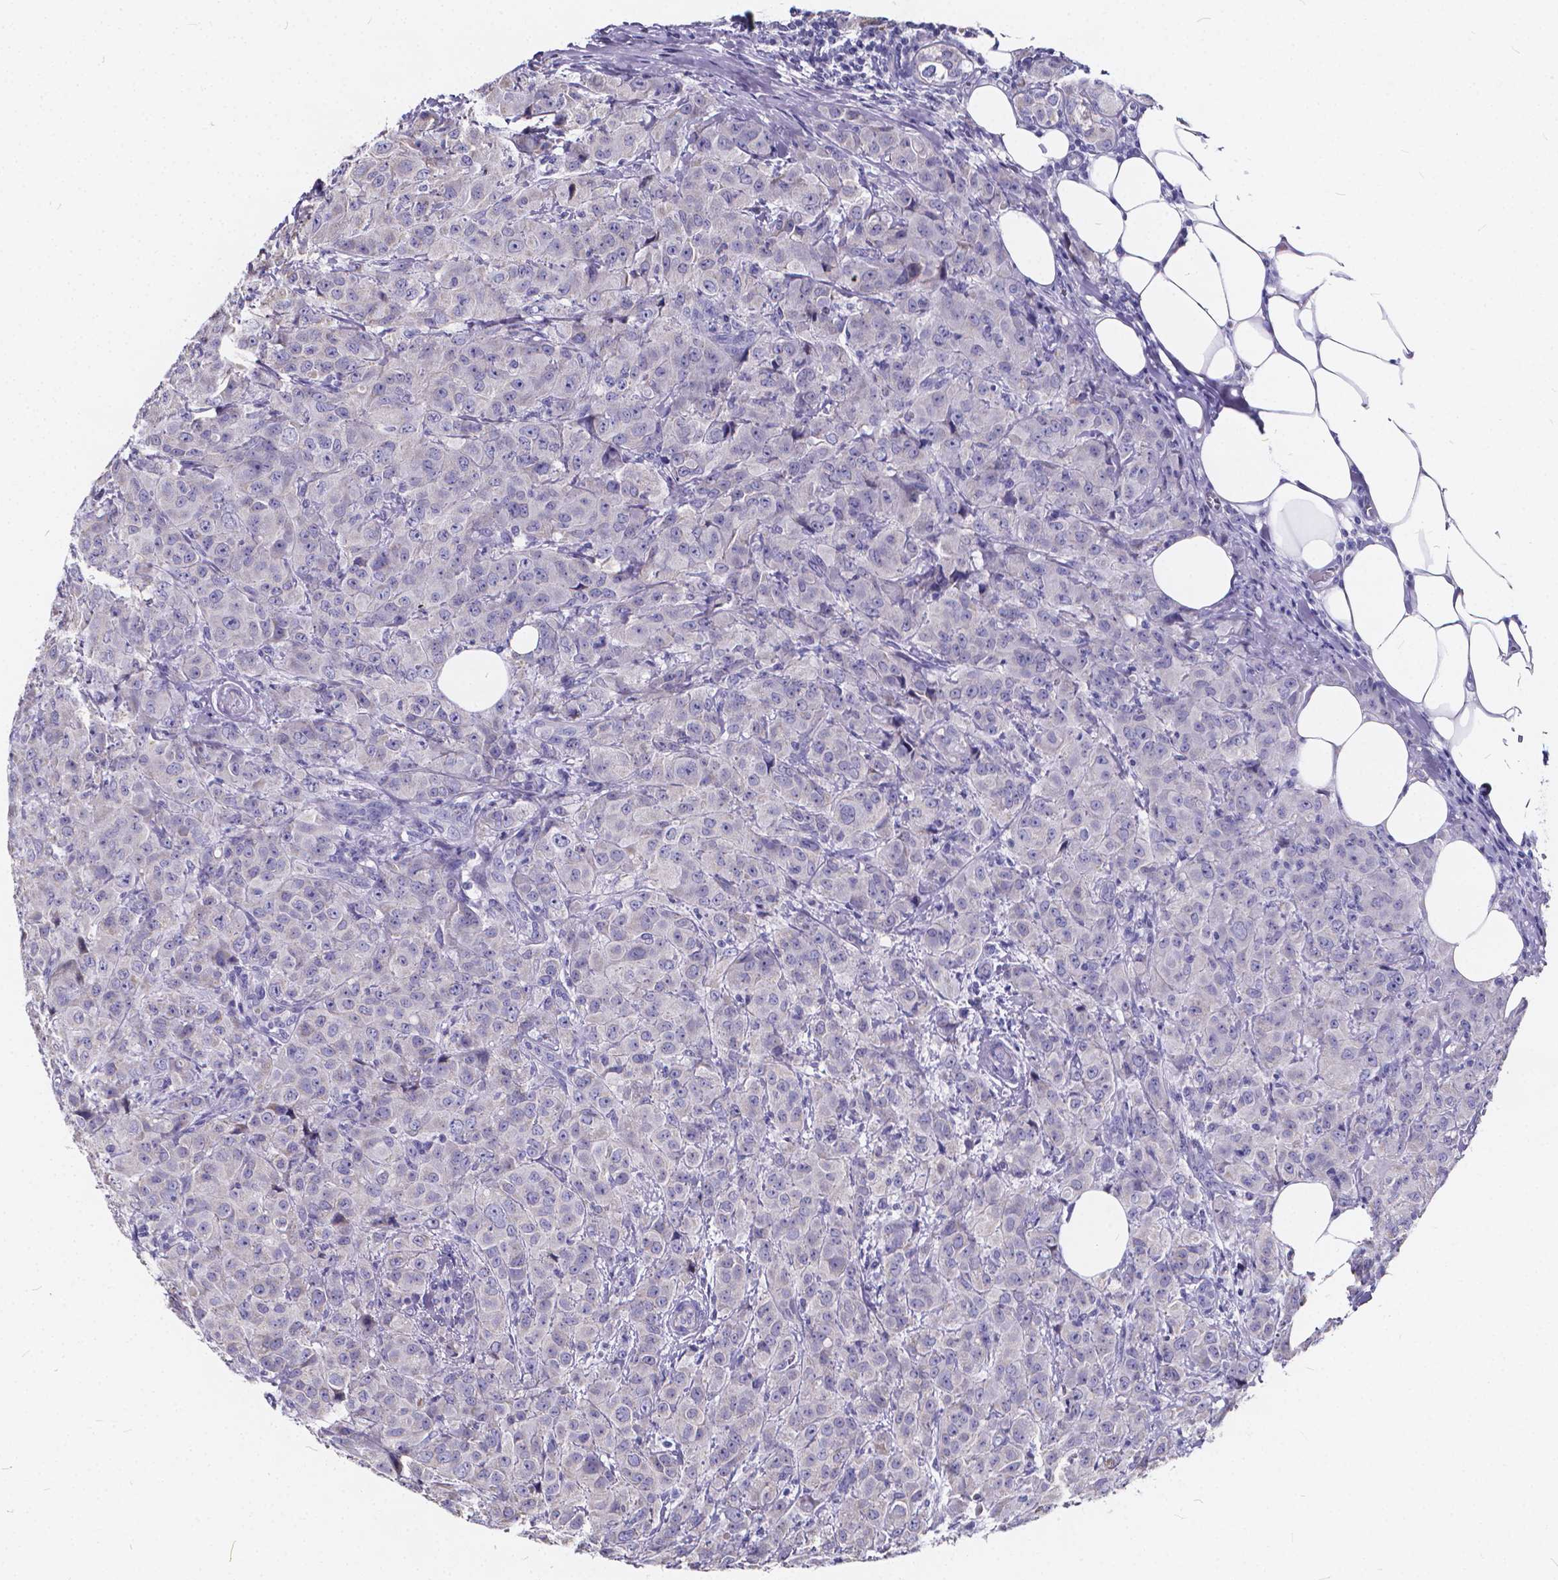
{"staining": {"intensity": "negative", "quantity": "none", "location": "none"}, "tissue": "breast cancer", "cell_type": "Tumor cells", "image_type": "cancer", "snomed": [{"axis": "morphology", "description": "Normal tissue, NOS"}, {"axis": "morphology", "description": "Duct carcinoma"}, {"axis": "topography", "description": "Breast"}], "caption": "Breast cancer (intraductal carcinoma) stained for a protein using immunohistochemistry (IHC) displays no positivity tumor cells.", "gene": "SPEF2", "patient": {"sex": "female", "age": 43}}